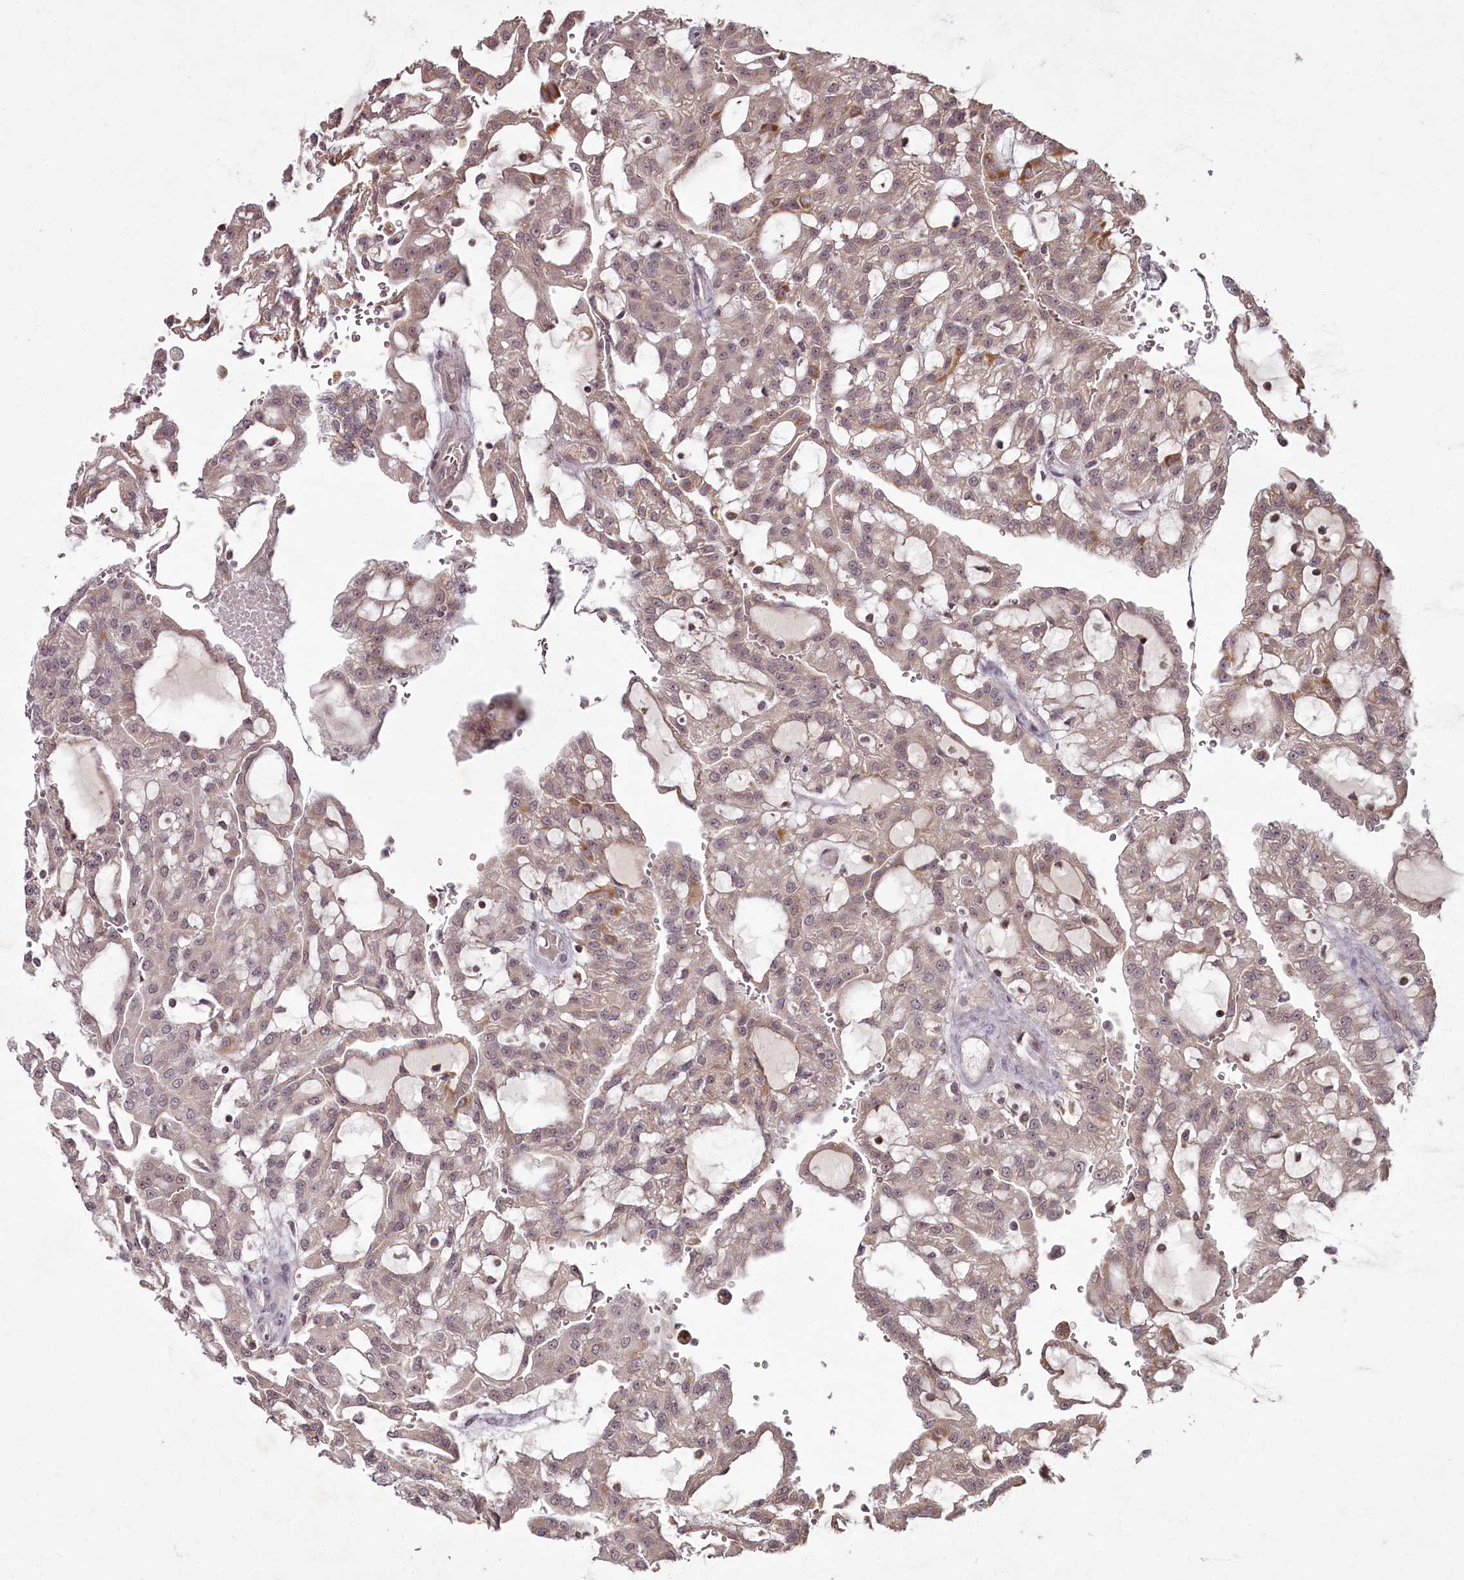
{"staining": {"intensity": "moderate", "quantity": "<25%", "location": "cytoplasmic/membranous"}, "tissue": "renal cancer", "cell_type": "Tumor cells", "image_type": "cancer", "snomed": [{"axis": "morphology", "description": "Adenocarcinoma, NOS"}, {"axis": "topography", "description": "Kidney"}], "caption": "Renal cancer (adenocarcinoma) stained with a protein marker exhibits moderate staining in tumor cells.", "gene": "PCBP2", "patient": {"sex": "male", "age": 63}}